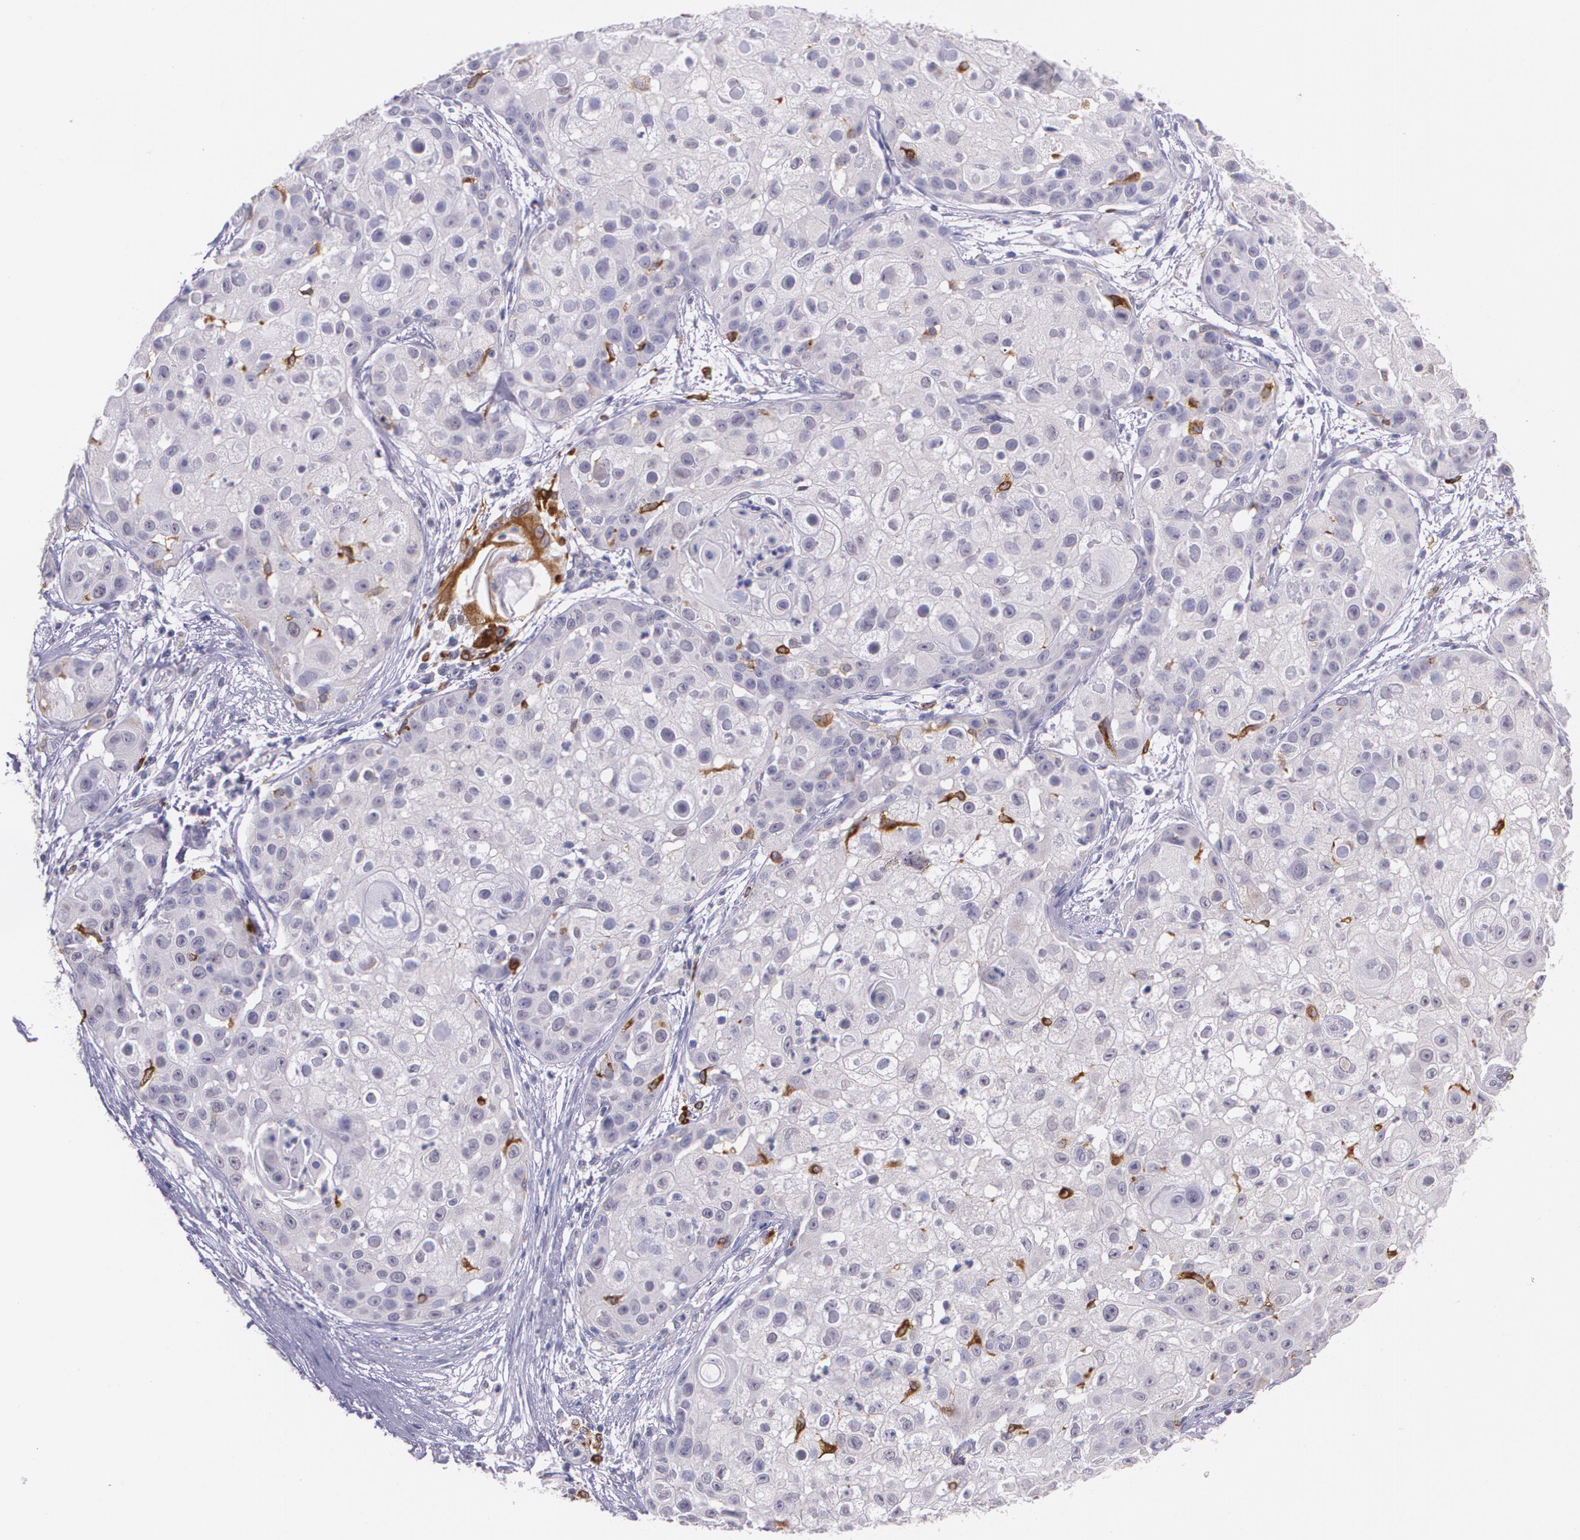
{"staining": {"intensity": "negative", "quantity": "none", "location": "none"}, "tissue": "skin cancer", "cell_type": "Tumor cells", "image_type": "cancer", "snomed": [{"axis": "morphology", "description": "Squamous cell carcinoma, NOS"}, {"axis": "topography", "description": "Skin"}], "caption": "Immunohistochemistry of skin cancer exhibits no positivity in tumor cells. (DAB IHC with hematoxylin counter stain).", "gene": "RTN1", "patient": {"sex": "female", "age": 57}}